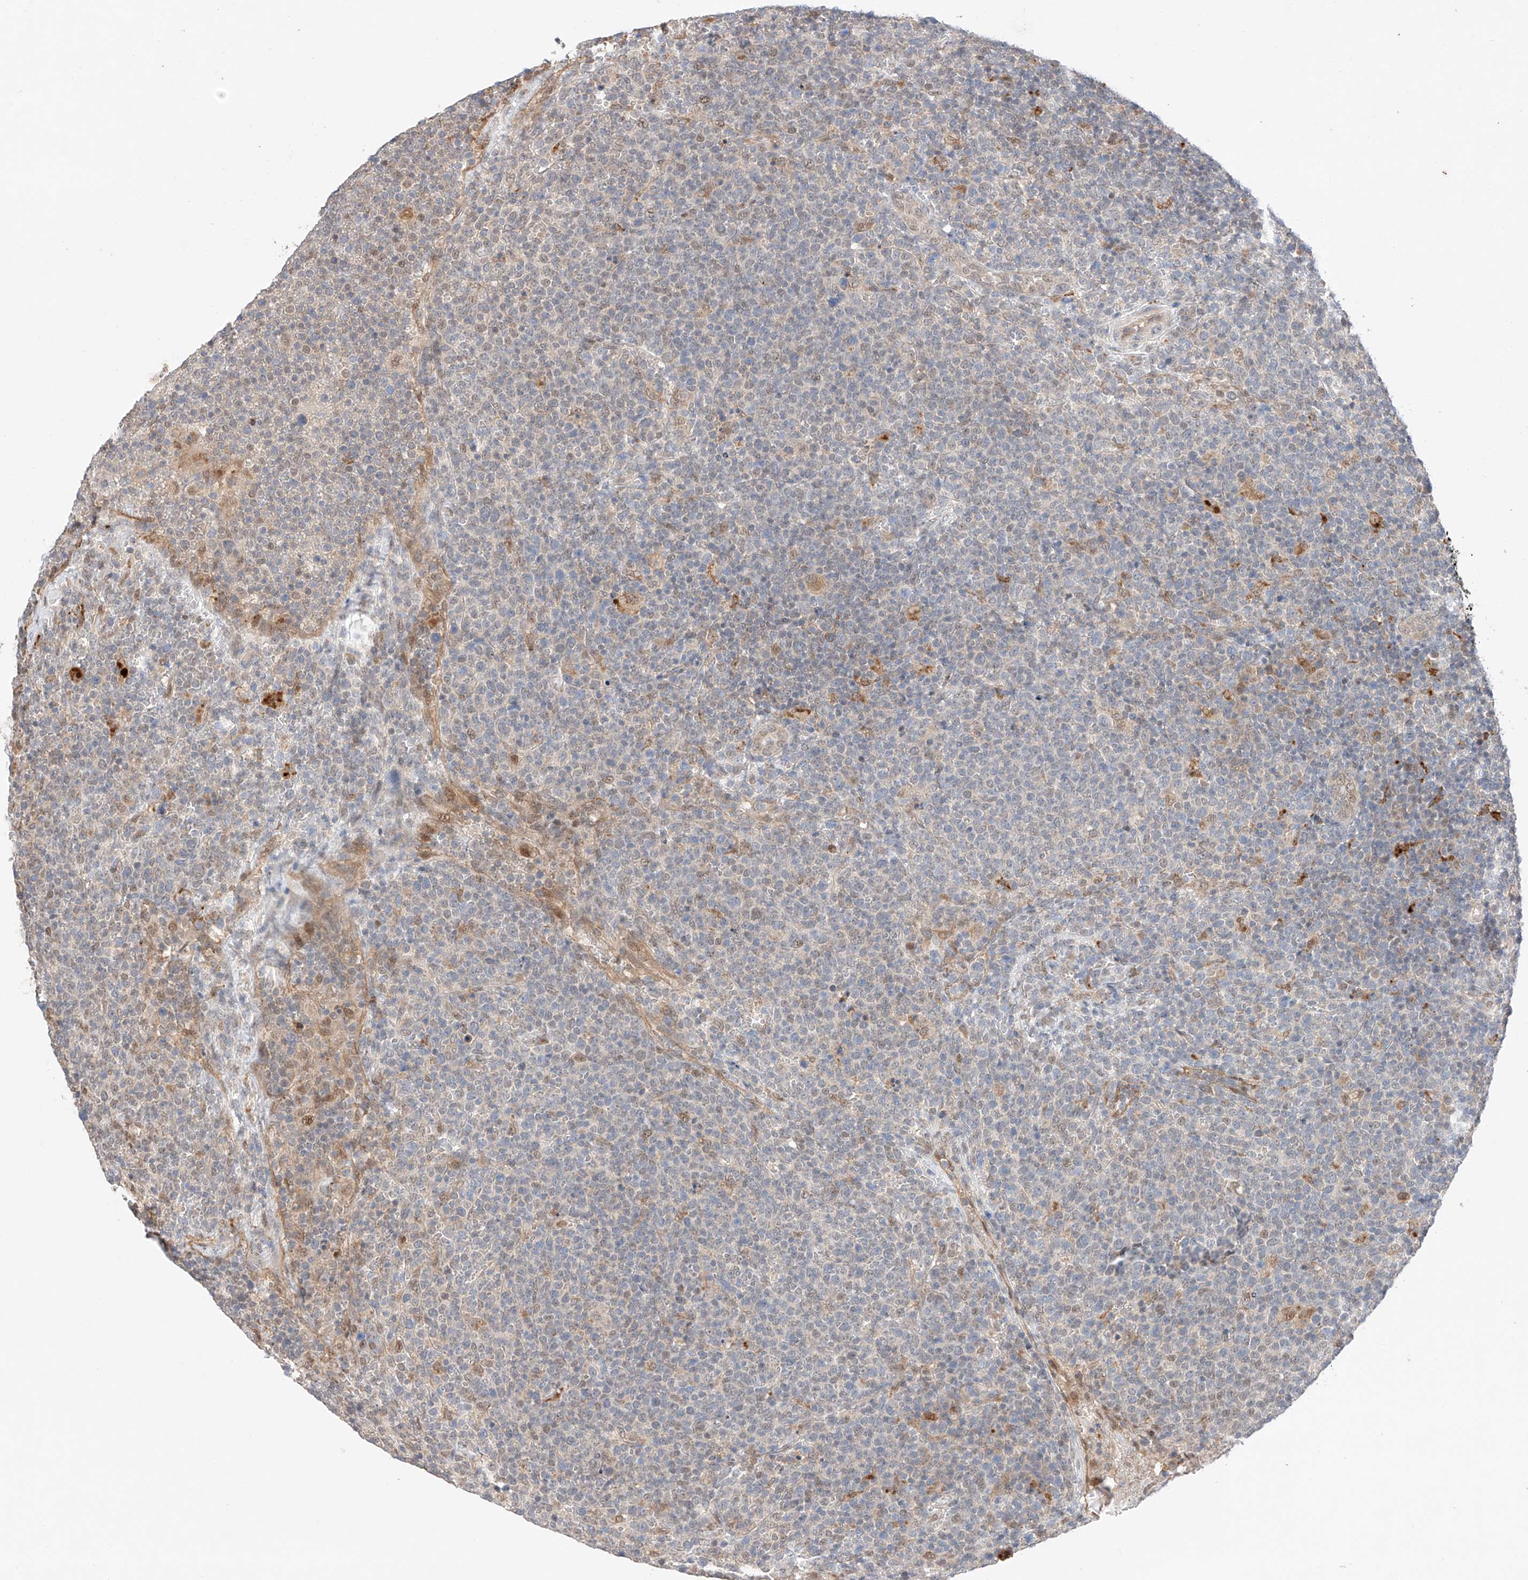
{"staining": {"intensity": "weak", "quantity": "<25%", "location": "cytoplasmic/membranous"}, "tissue": "lymphoma", "cell_type": "Tumor cells", "image_type": "cancer", "snomed": [{"axis": "morphology", "description": "Malignant lymphoma, non-Hodgkin's type, High grade"}, {"axis": "topography", "description": "Lymph node"}], "caption": "This photomicrograph is of lymphoma stained with immunohistochemistry to label a protein in brown with the nuclei are counter-stained blue. There is no expression in tumor cells.", "gene": "GCNT1", "patient": {"sex": "male", "age": 61}}